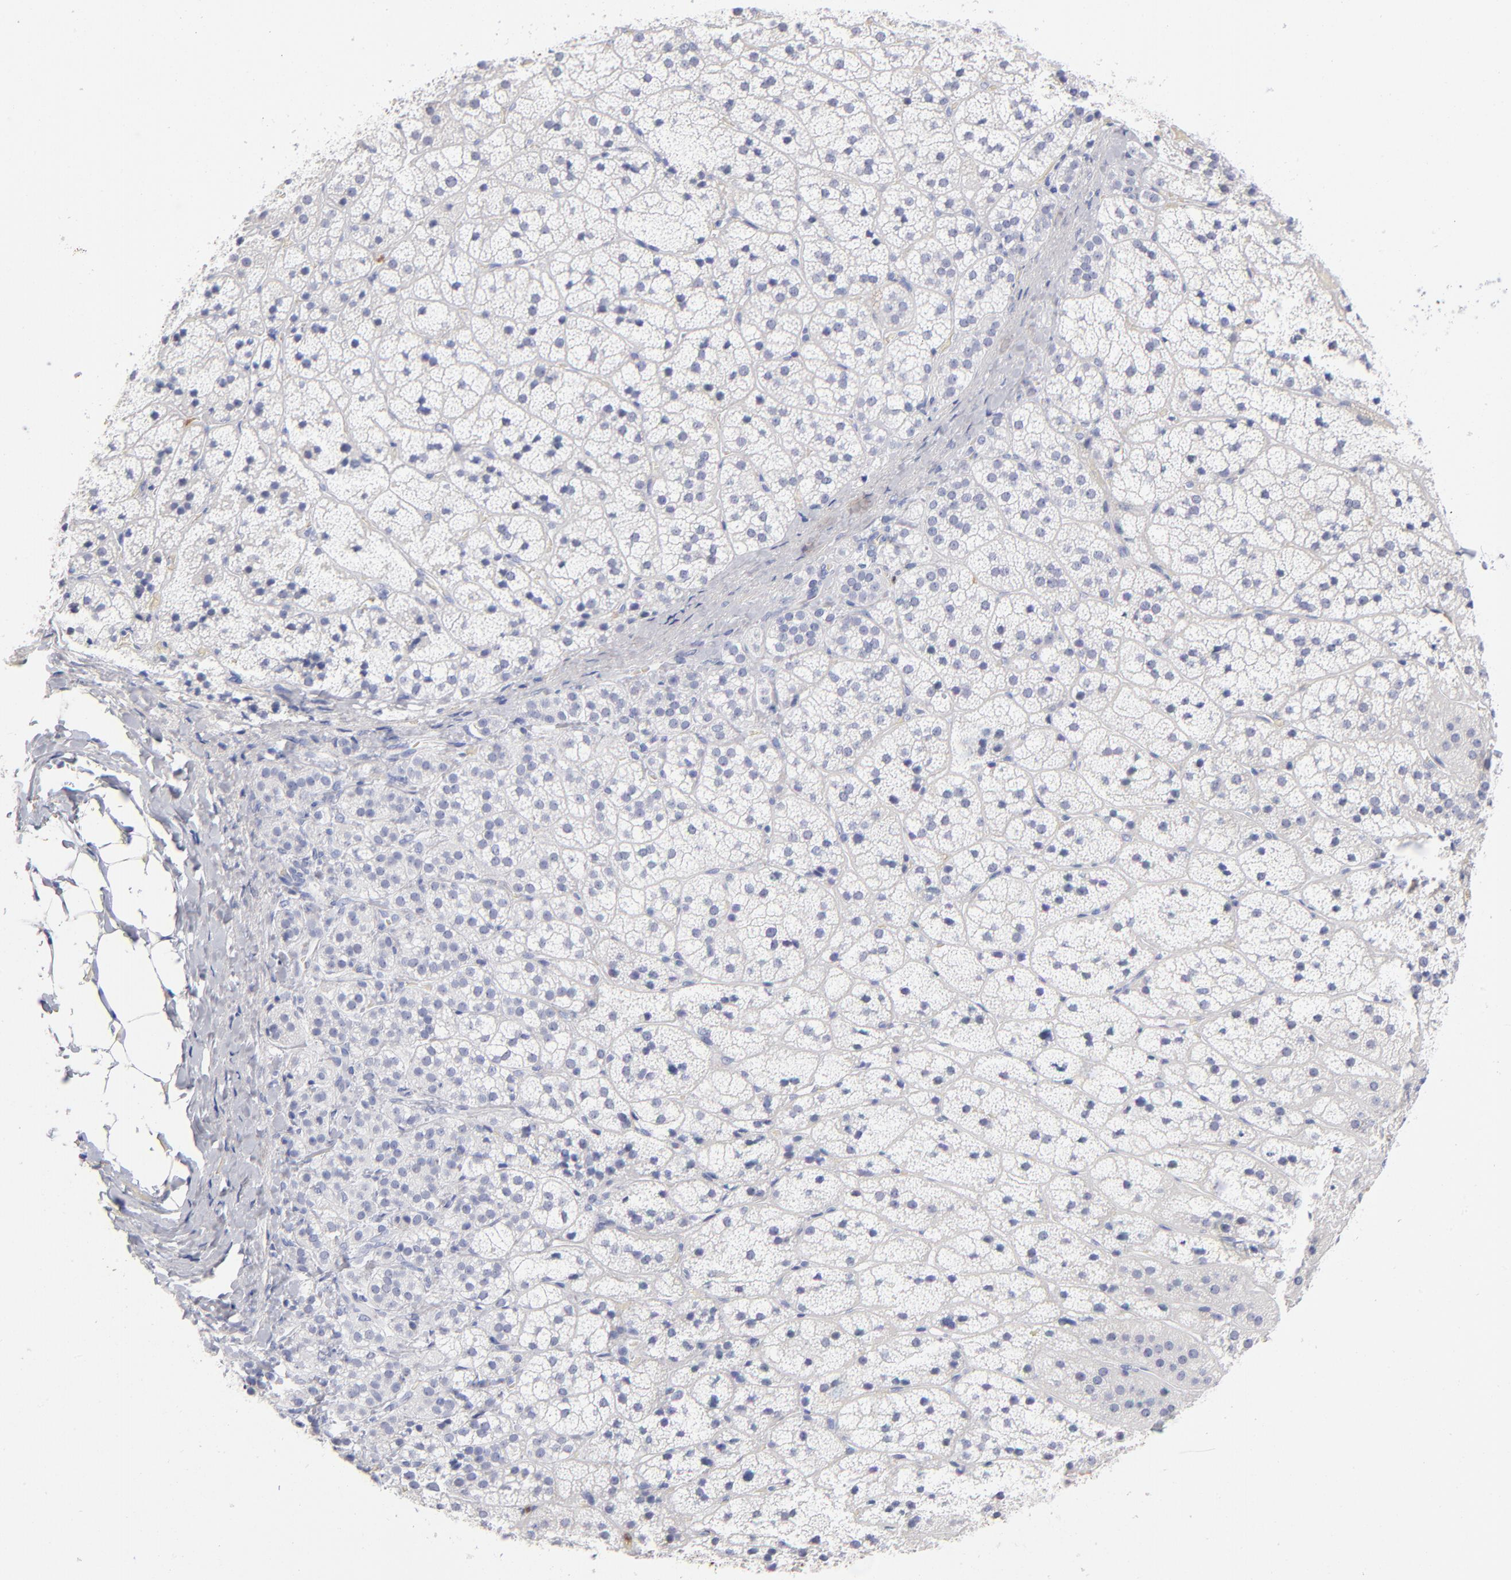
{"staining": {"intensity": "negative", "quantity": "none", "location": "none"}, "tissue": "adrenal gland", "cell_type": "Glandular cells", "image_type": "normal", "snomed": [{"axis": "morphology", "description": "Normal tissue, NOS"}, {"axis": "topography", "description": "Adrenal gland"}], "caption": "IHC histopathology image of normal adrenal gland: human adrenal gland stained with DAB (3,3'-diaminobenzidine) exhibits no significant protein staining in glandular cells.", "gene": "ARG1", "patient": {"sex": "female", "age": 44}}